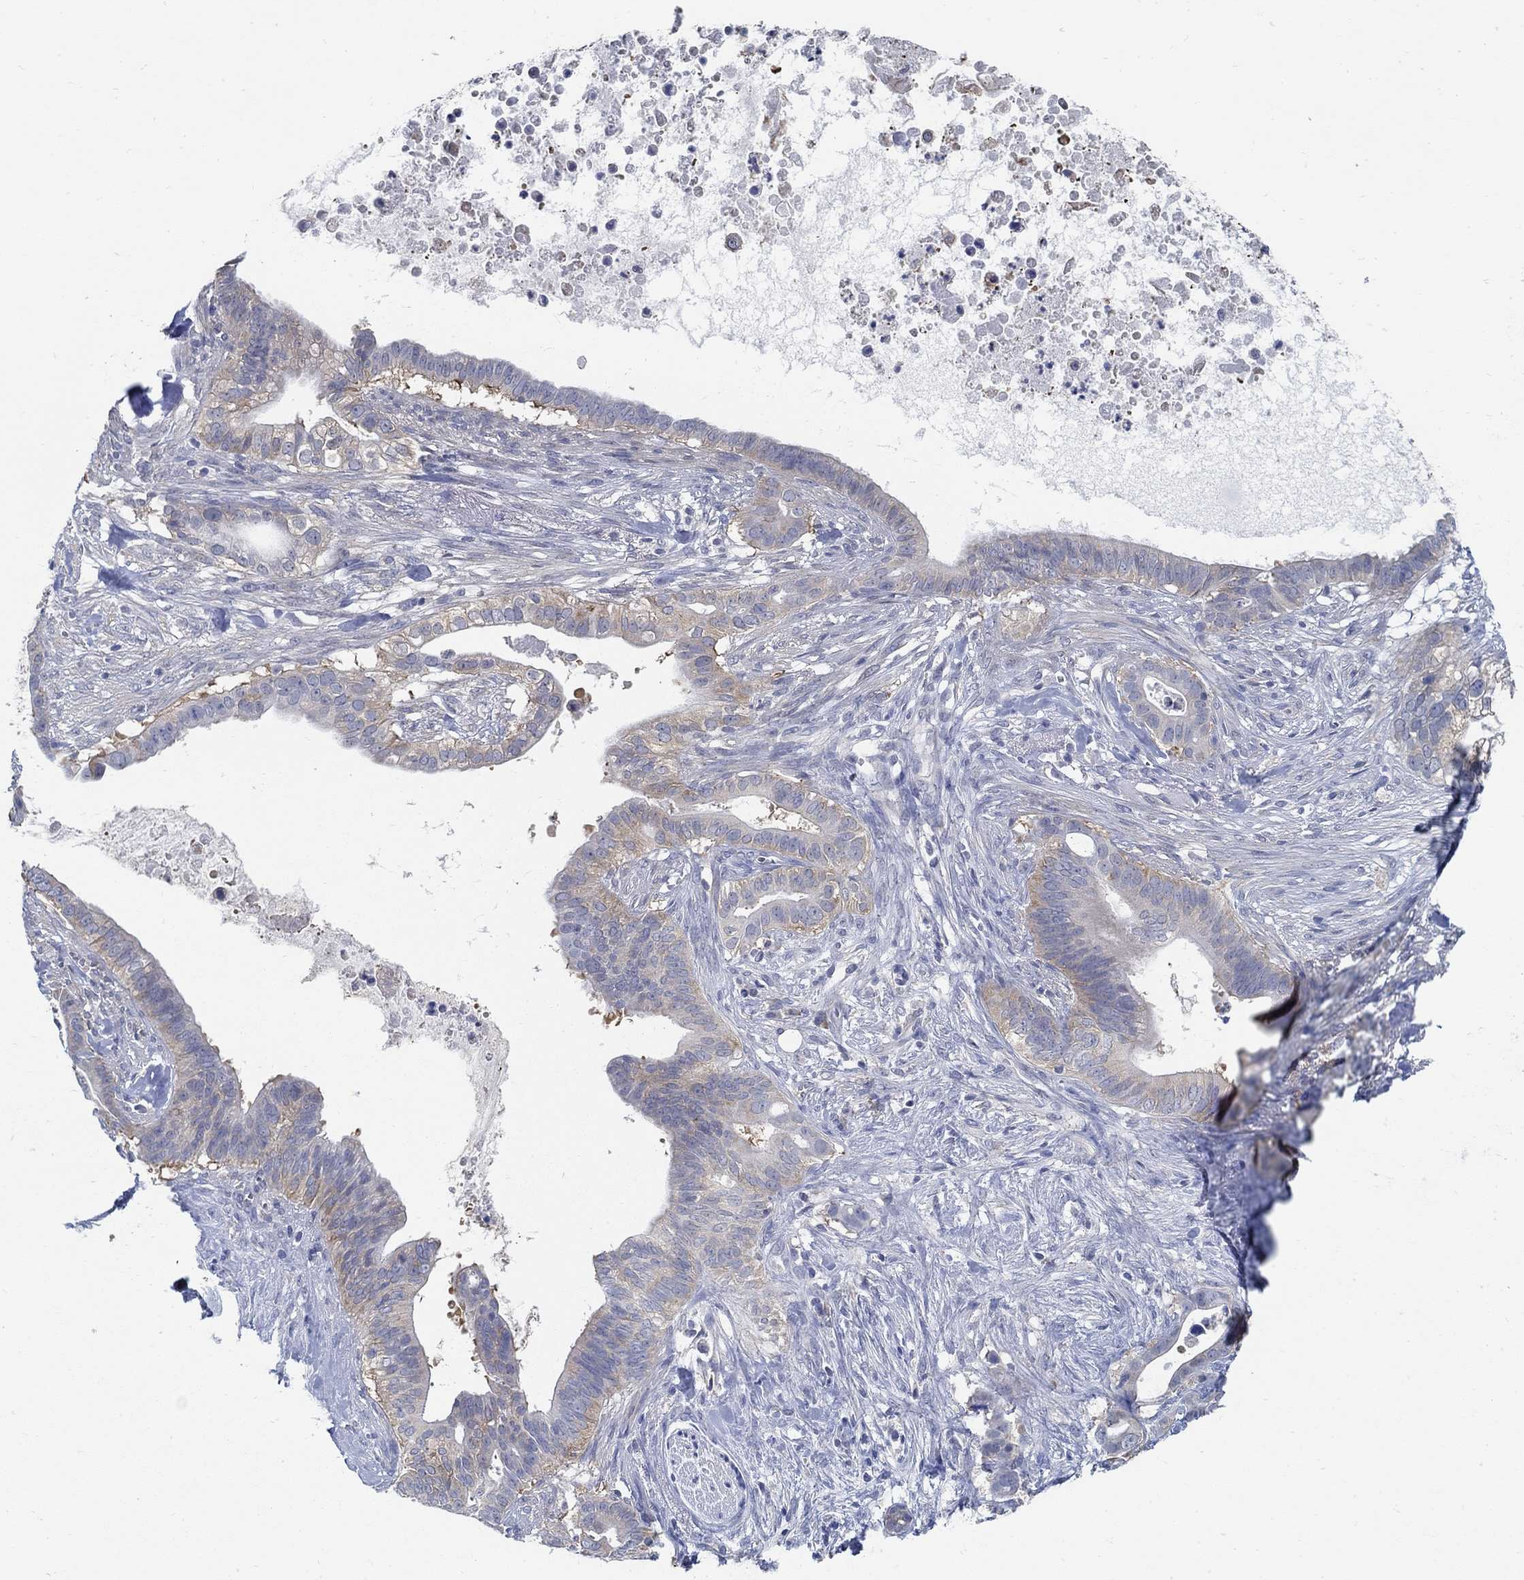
{"staining": {"intensity": "moderate", "quantity": "25%-75%", "location": "cytoplasmic/membranous"}, "tissue": "pancreatic cancer", "cell_type": "Tumor cells", "image_type": "cancer", "snomed": [{"axis": "morphology", "description": "Adenocarcinoma, NOS"}, {"axis": "topography", "description": "Pancreas"}], "caption": "IHC photomicrograph of neoplastic tissue: human pancreatic cancer (adenocarcinoma) stained using IHC exhibits medium levels of moderate protein expression localized specifically in the cytoplasmic/membranous of tumor cells, appearing as a cytoplasmic/membranous brown color.", "gene": "PCDH11X", "patient": {"sex": "male", "age": 61}}